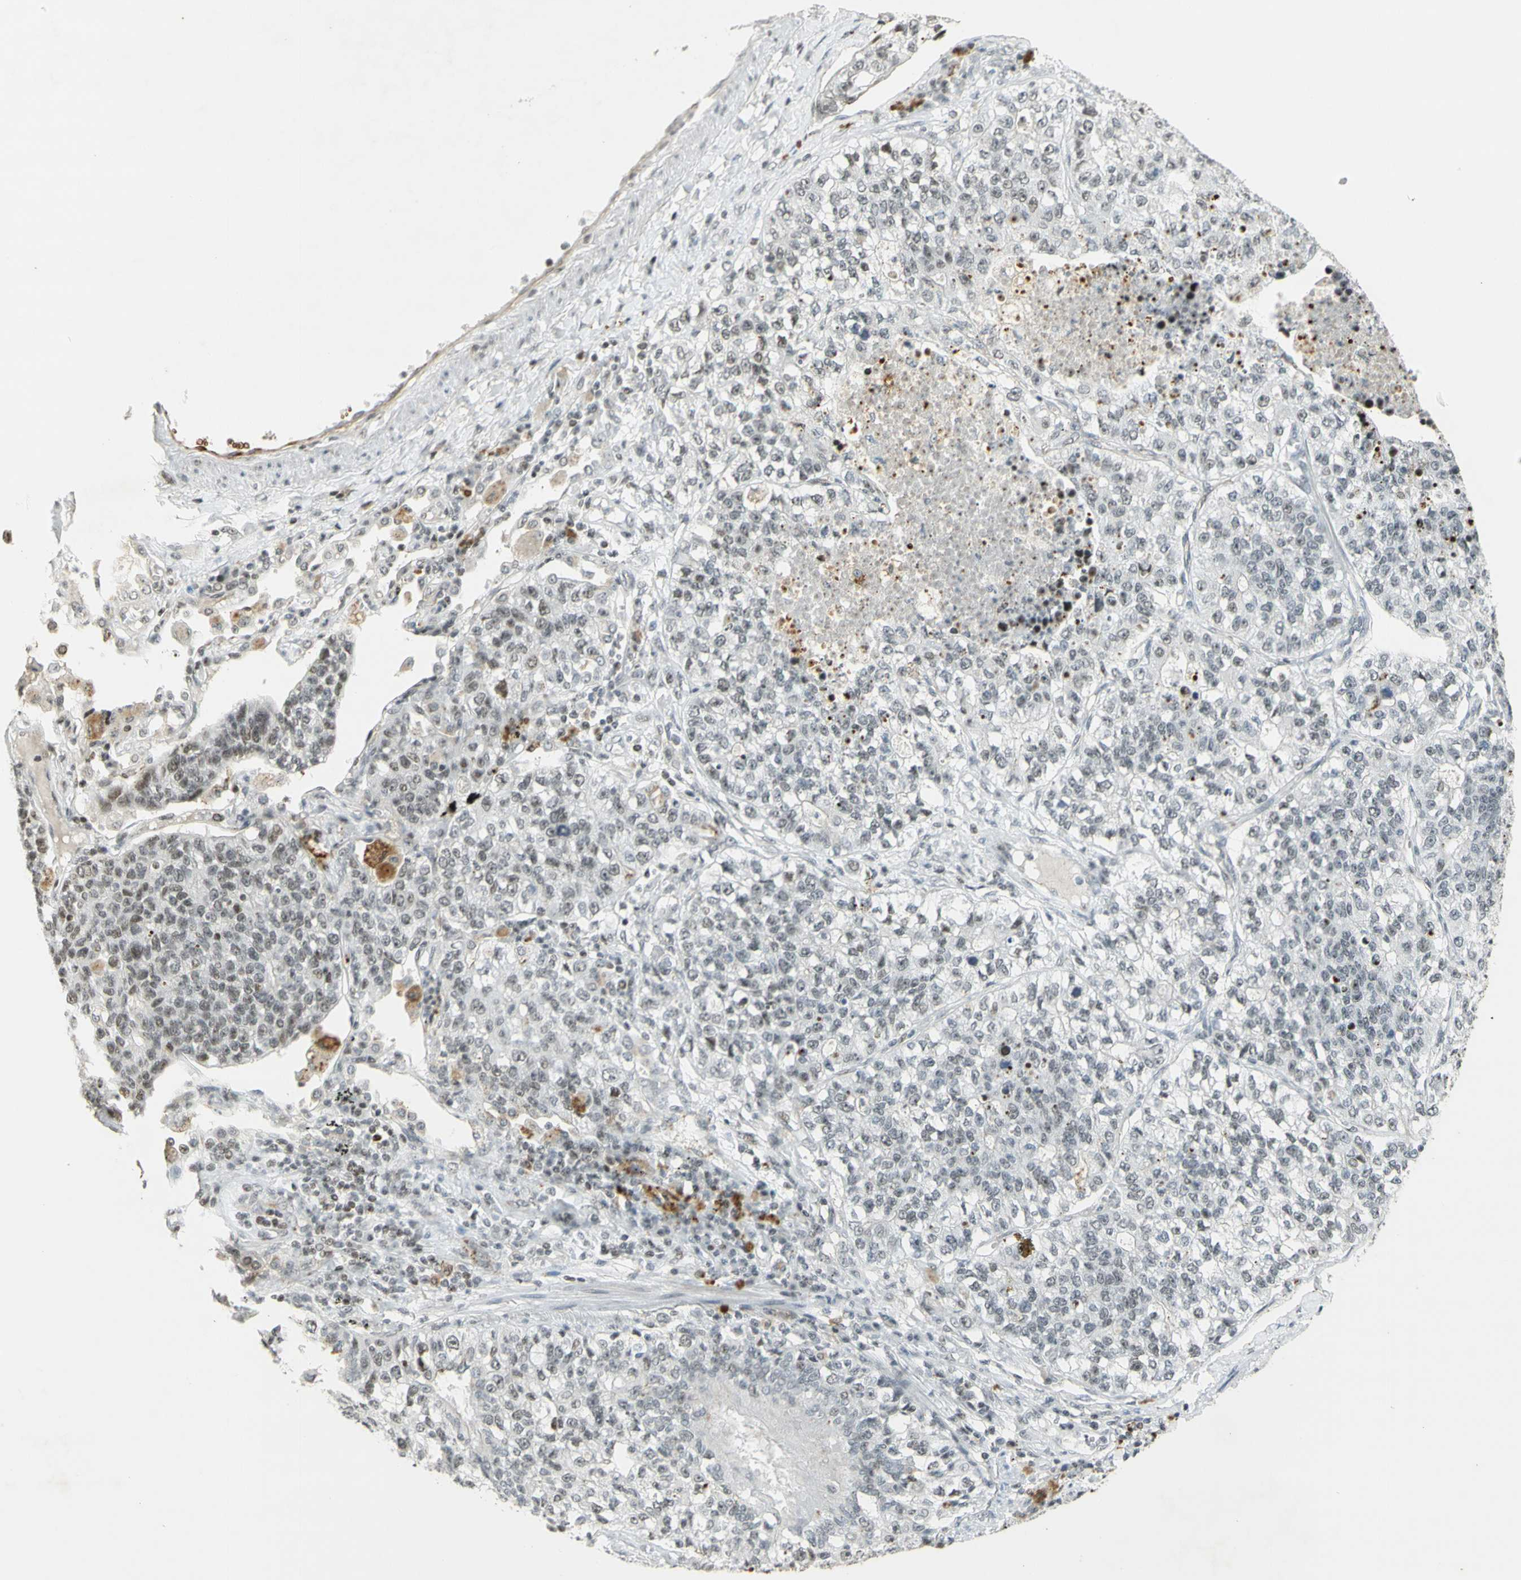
{"staining": {"intensity": "moderate", "quantity": ">75%", "location": "nuclear"}, "tissue": "lung cancer", "cell_type": "Tumor cells", "image_type": "cancer", "snomed": [{"axis": "morphology", "description": "Adenocarcinoma, NOS"}, {"axis": "topography", "description": "Lung"}], "caption": "Immunohistochemistry (IHC) (DAB) staining of lung adenocarcinoma shows moderate nuclear protein staining in about >75% of tumor cells. The staining was performed using DAB (3,3'-diaminobenzidine), with brown indicating positive protein expression. Nuclei are stained blue with hematoxylin.", "gene": "IRF1", "patient": {"sex": "male", "age": 49}}